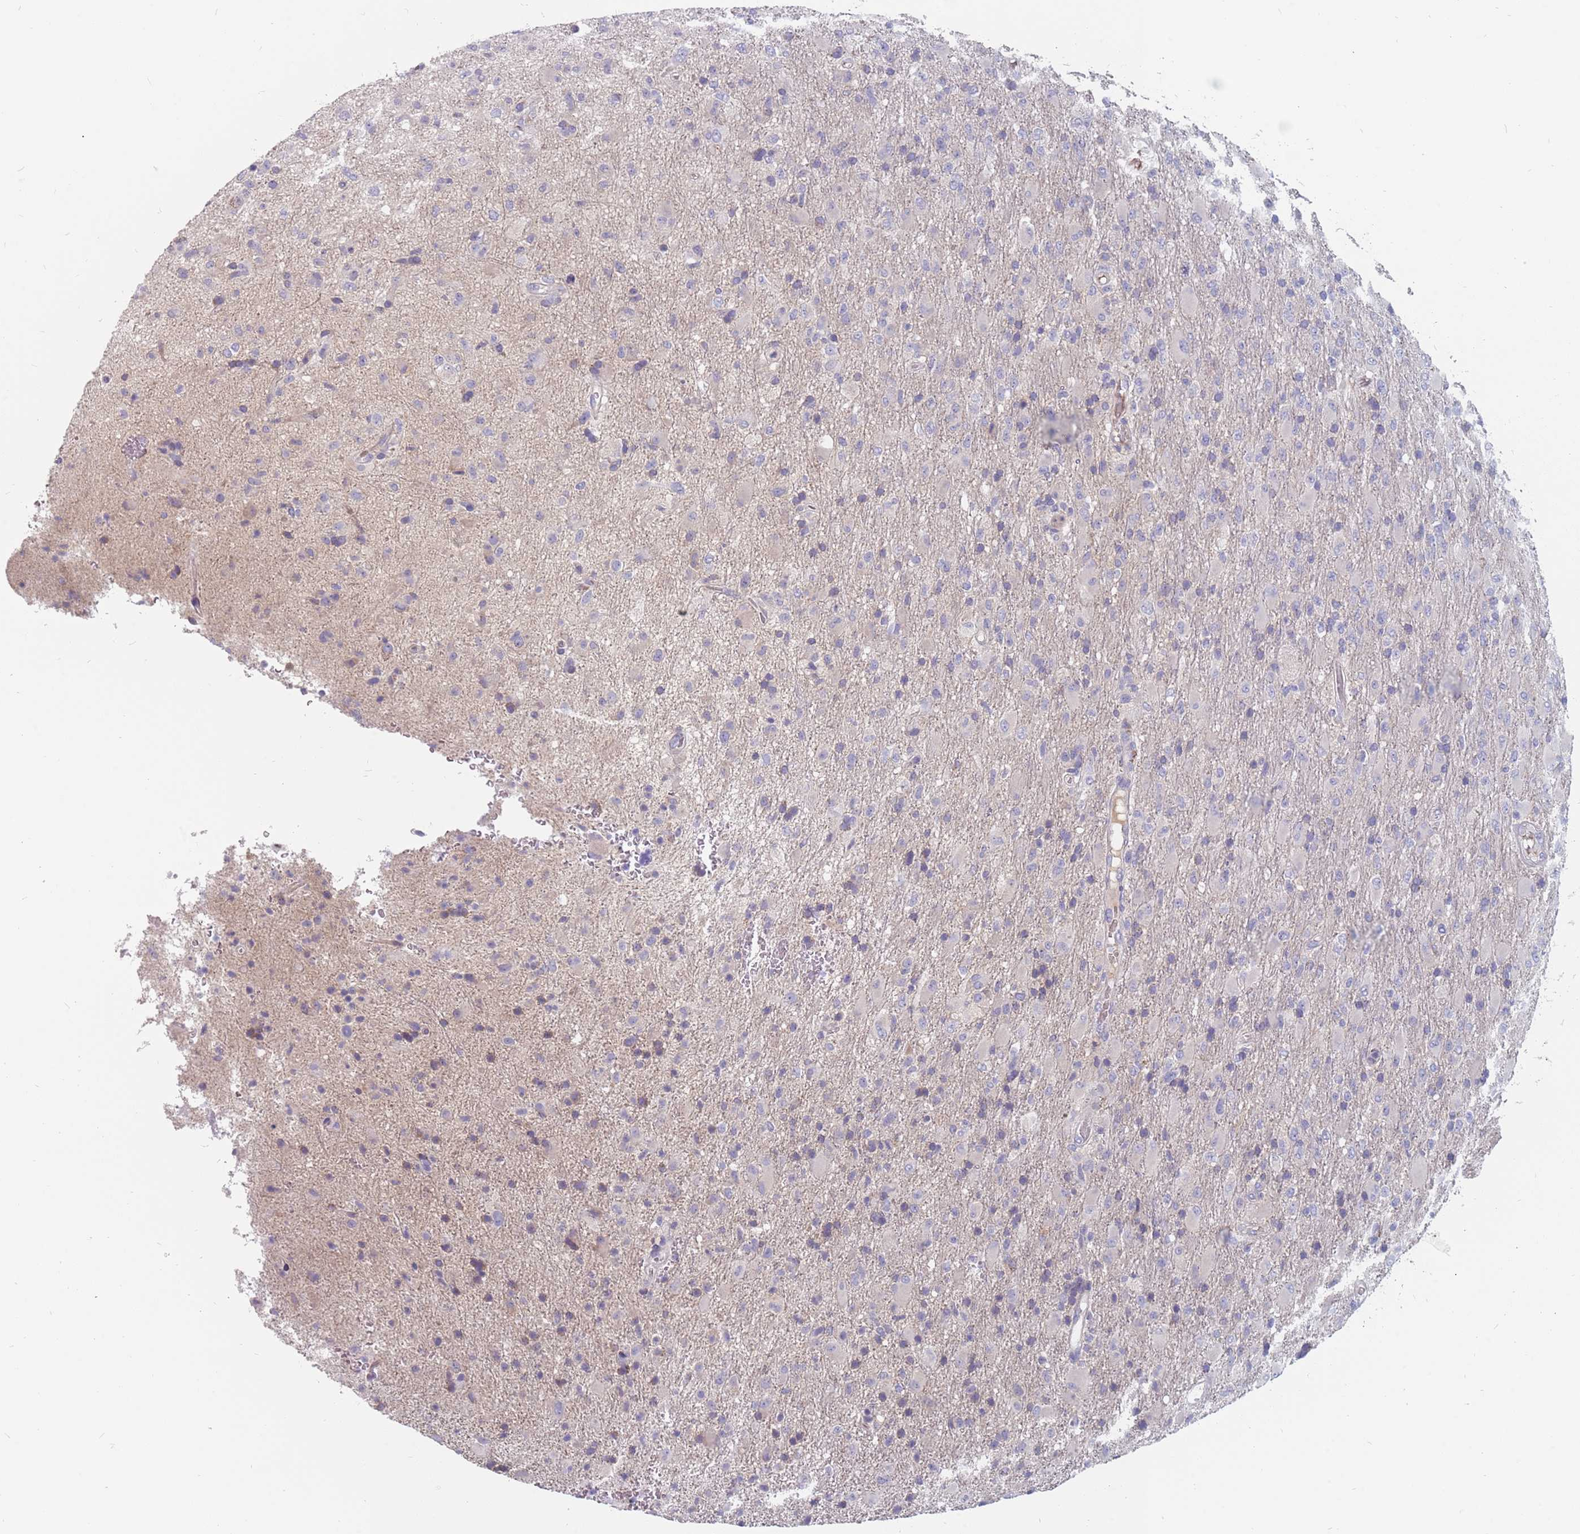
{"staining": {"intensity": "negative", "quantity": "none", "location": "none"}, "tissue": "glioma", "cell_type": "Tumor cells", "image_type": "cancer", "snomed": [{"axis": "morphology", "description": "Glioma, malignant, Low grade"}, {"axis": "topography", "description": "Brain"}], "caption": "Immunohistochemical staining of glioma reveals no significant expression in tumor cells.", "gene": "CMTR2", "patient": {"sex": "male", "age": 65}}